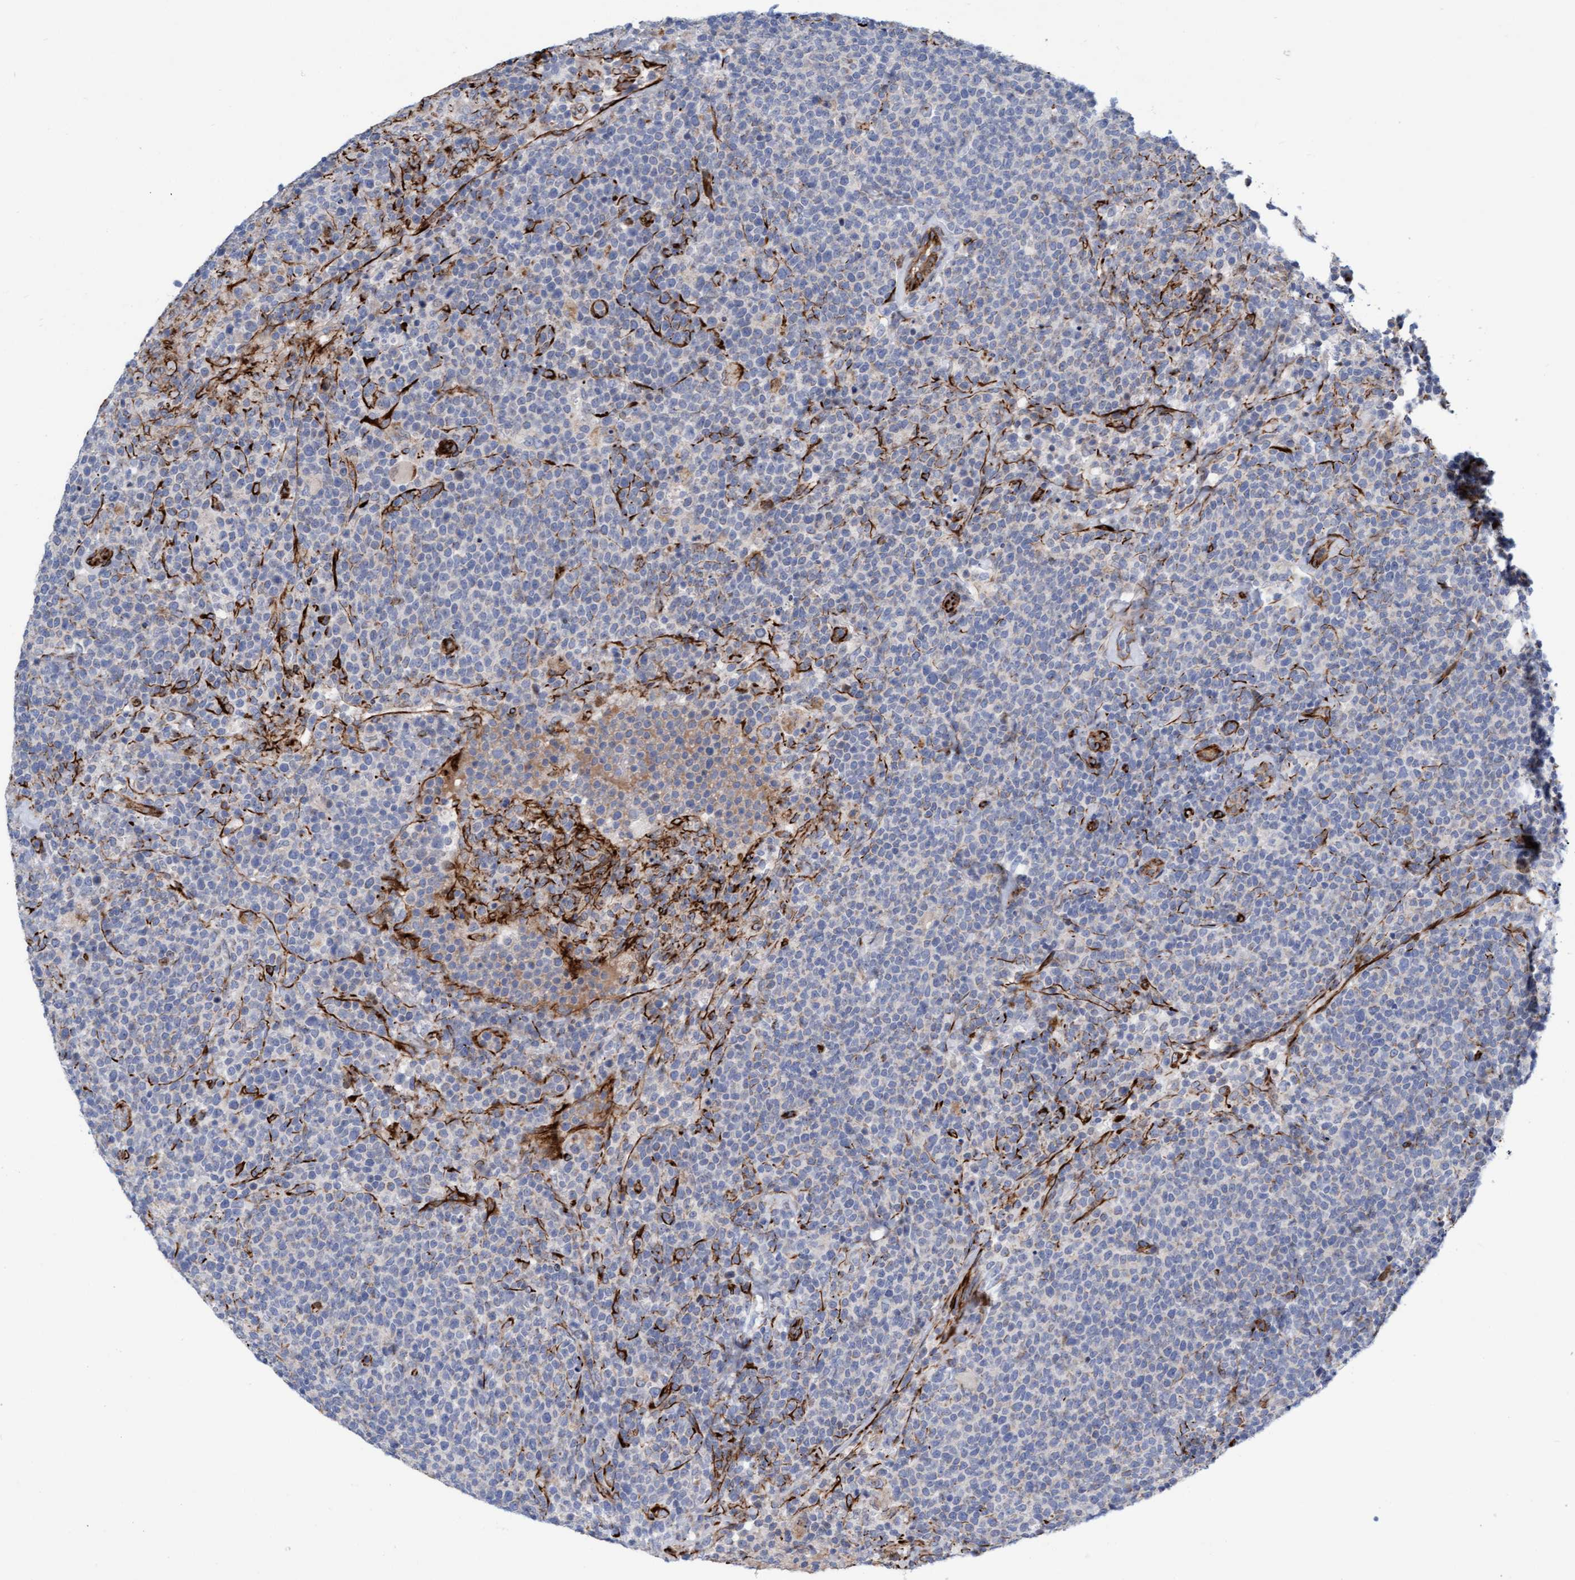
{"staining": {"intensity": "negative", "quantity": "none", "location": "none"}, "tissue": "lymphoma", "cell_type": "Tumor cells", "image_type": "cancer", "snomed": [{"axis": "morphology", "description": "Malignant lymphoma, non-Hodgkin's type, High grade"}, {"axis": "topography", "description": "Lymph node"}], "caption": "Malignant lymphoma, non-Hodgkin's type (high-grade) stained for a protein using immunohistochemistry exhibits no staining tumor cells.", "gene": "POLG2", "patient": {"sex": "male", "age": 61}}